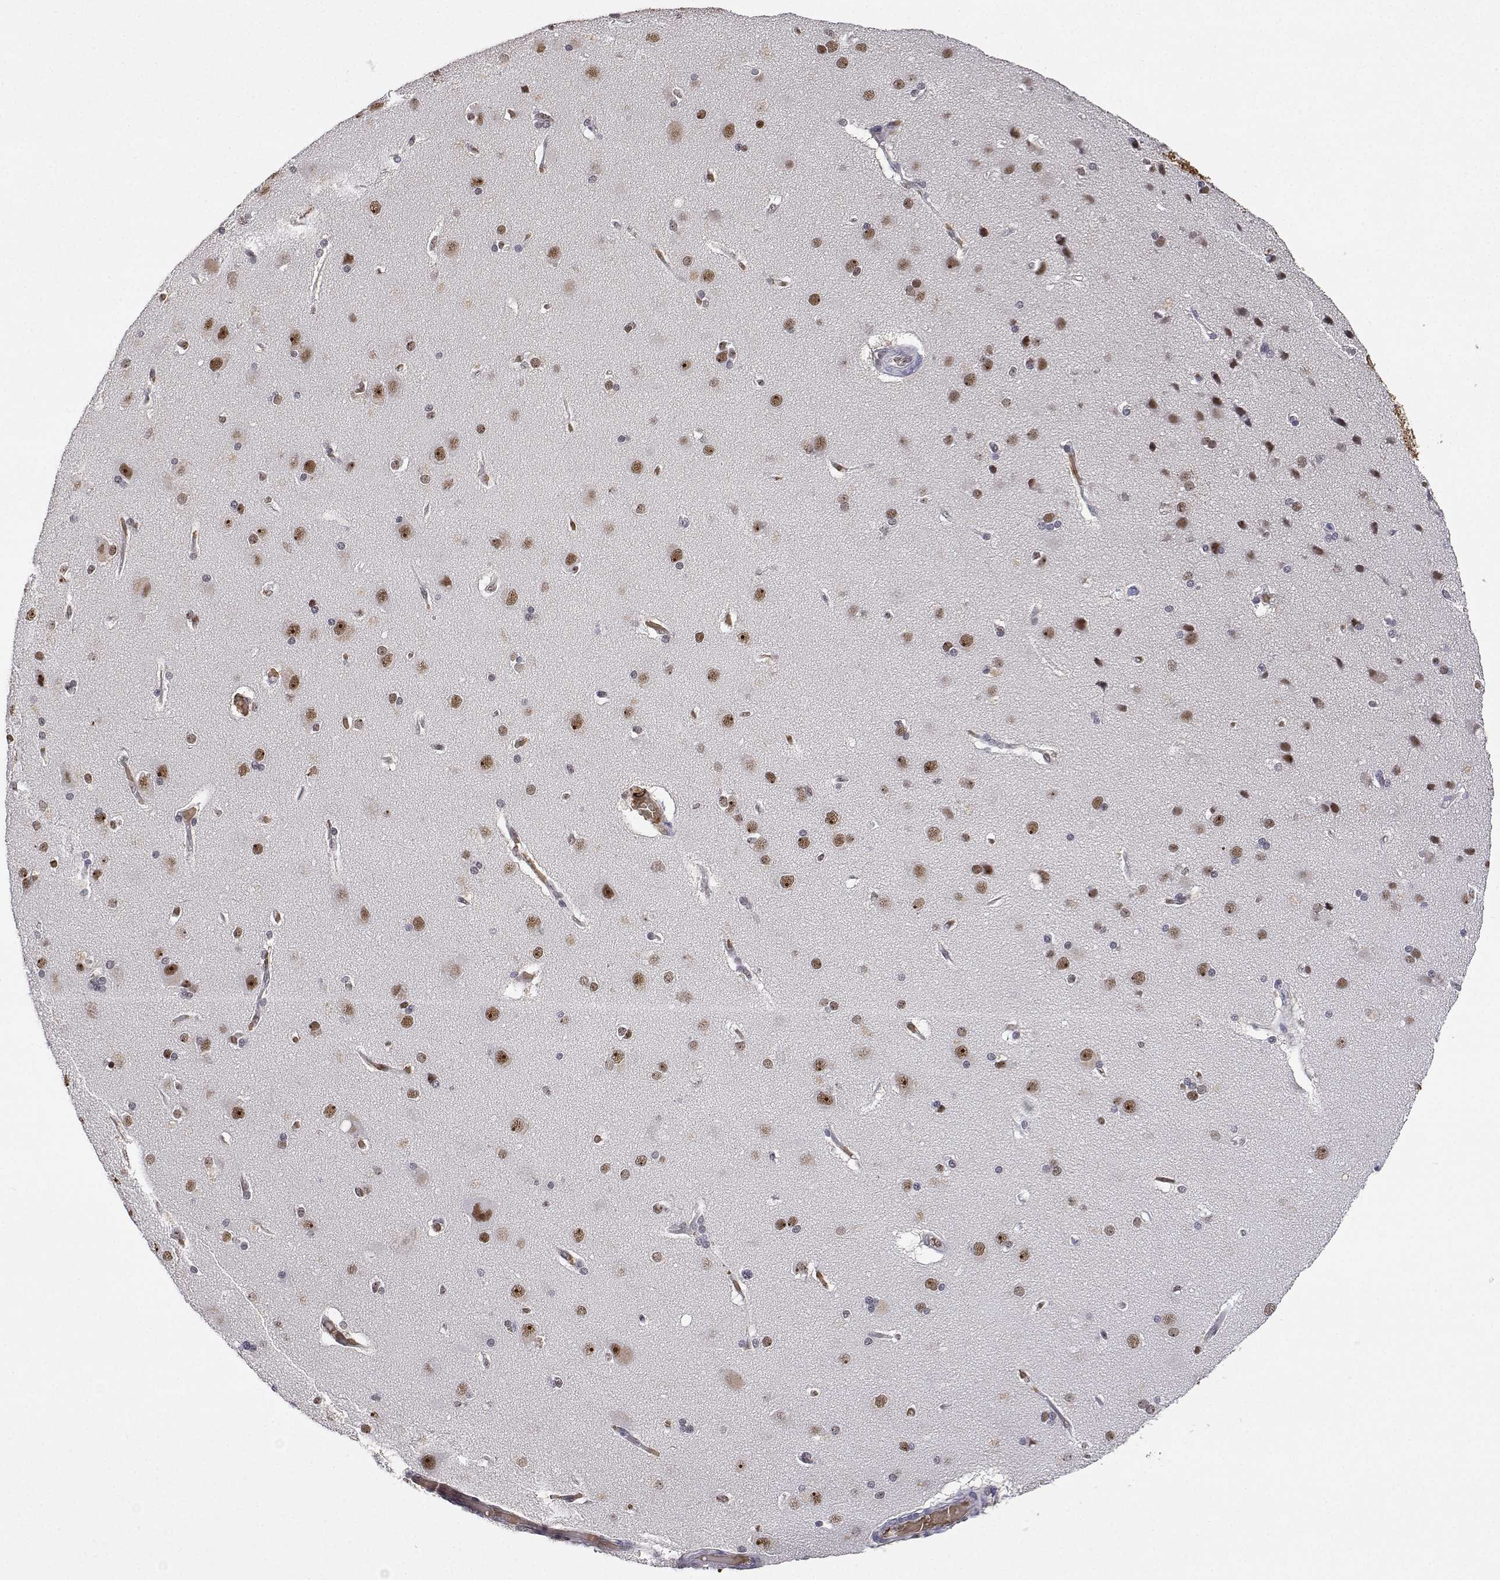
{"staining": {"intensity": "moderate", "quantity": "<25%", "location": "nuclear"}, "tissue": "cerebral cortex", "cell_type": "Endothelial cells", "image_type": "normal", "snomed": [{"axis": "morphology", "description": "Normal tissue, NOS"}, {"axis": "morphology", "description": "Glioma, malignant, High grade"}, {"axis": "topography", "description": "Cerebral cortex"}], "caption": "The micrograph reveals immunohistochemical staining of benign cerebral cortex. There is moderate nuclear staining is identified in approximately <25% of endothelial cells.", "gene": "ADAR", "patient": {"sex": "male", "age": 71}}